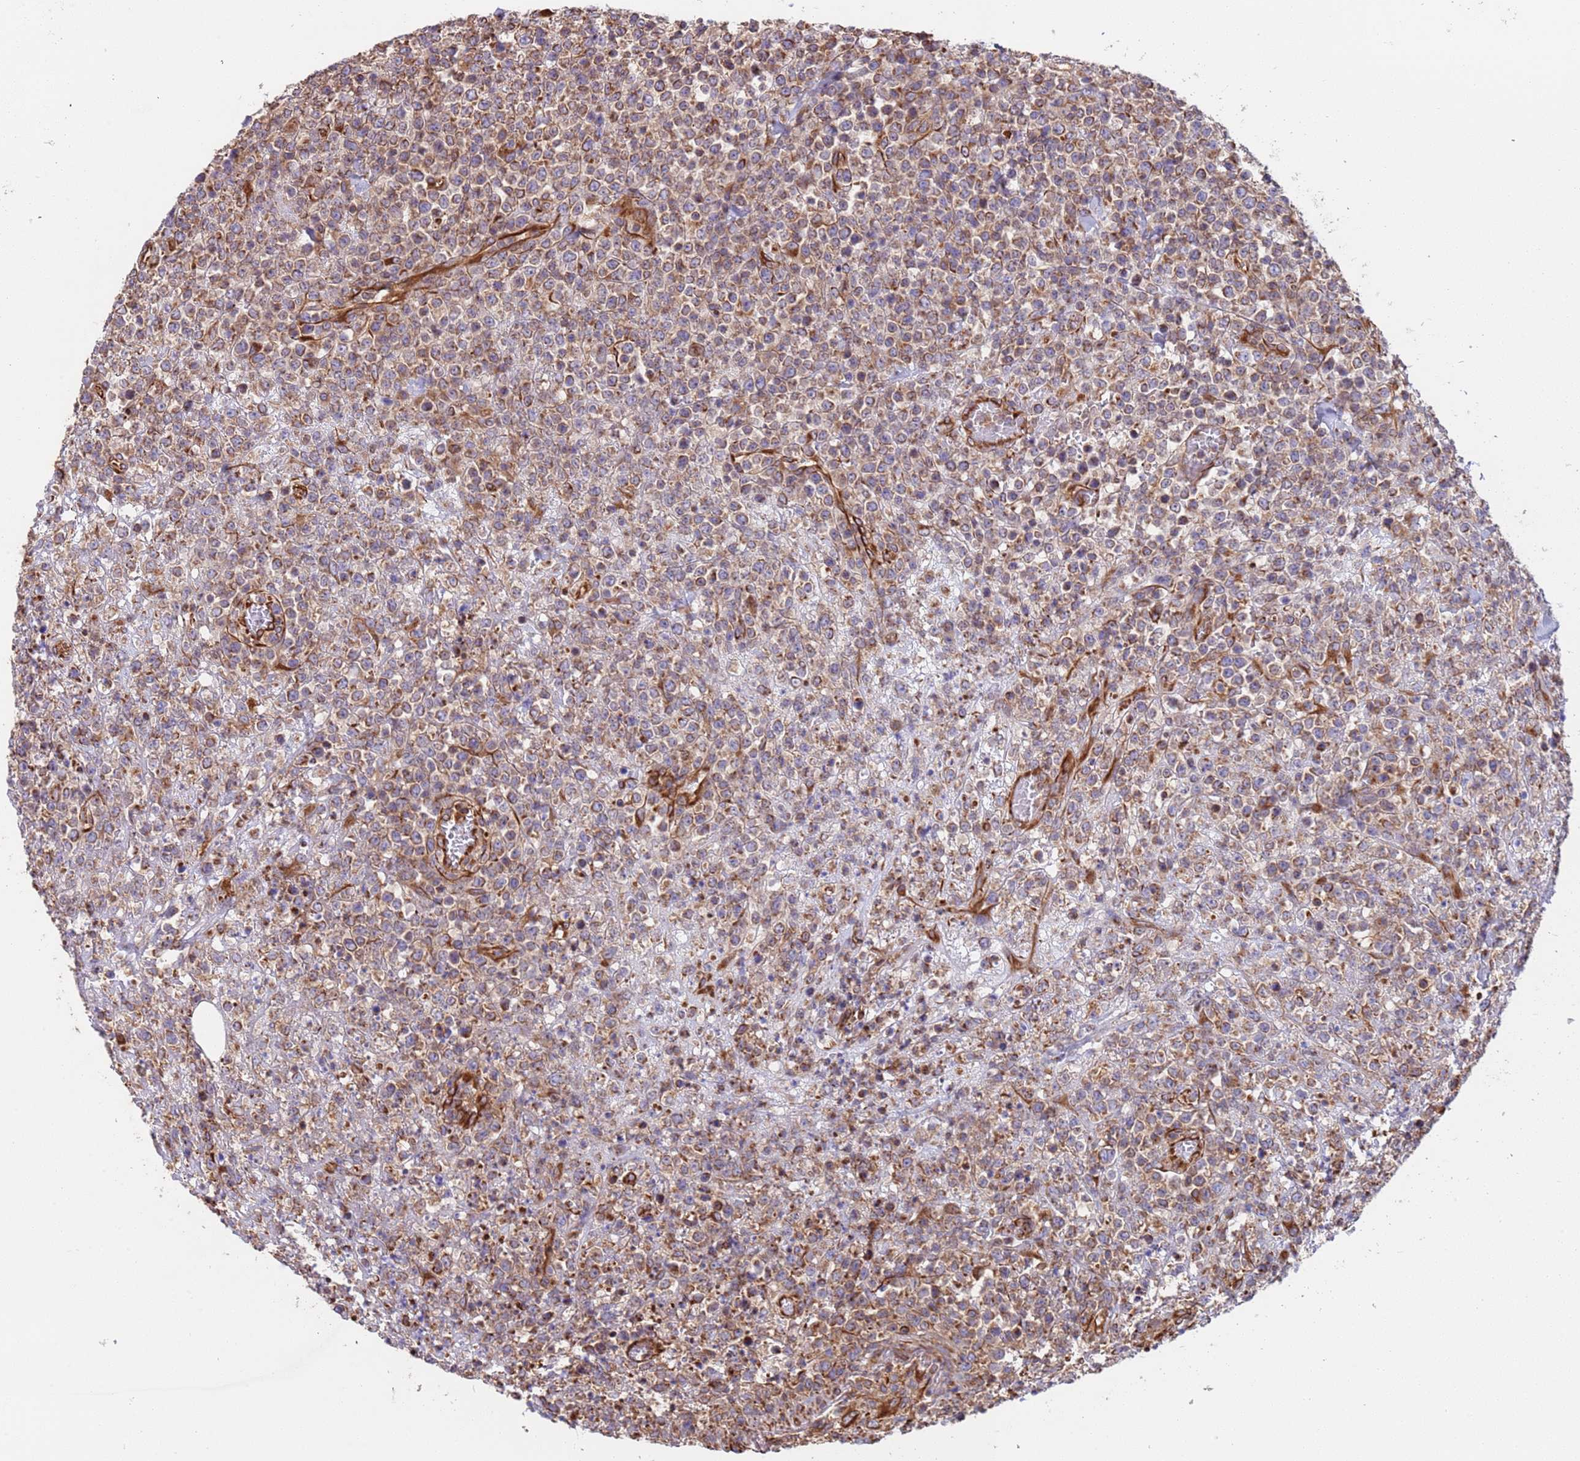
{"staining": {"intensity": "moderate", "quantity": "<25%", "location": "cytoplasmic/membranous"}, "tissue": "lymphoma", "cell_type": "Tumor cells", "image_type": "cancer", "snomed": [{"axis": "morphology", "description": "Malignant lymphoma, non-Hodgkin's type, High grade"}, {"axis": "topography", "description": "Colon"}], "caption": "Malignant lymphoma, non-Hodgkin's type (high-grade) stained with DAB immunohistochemistry reveals low levels of moderate cytoplasmic/membranous staining in approximately <25% of tumor cells.", "gene": "NUDT12", "patient": {"sex": "female", "age": 53}}